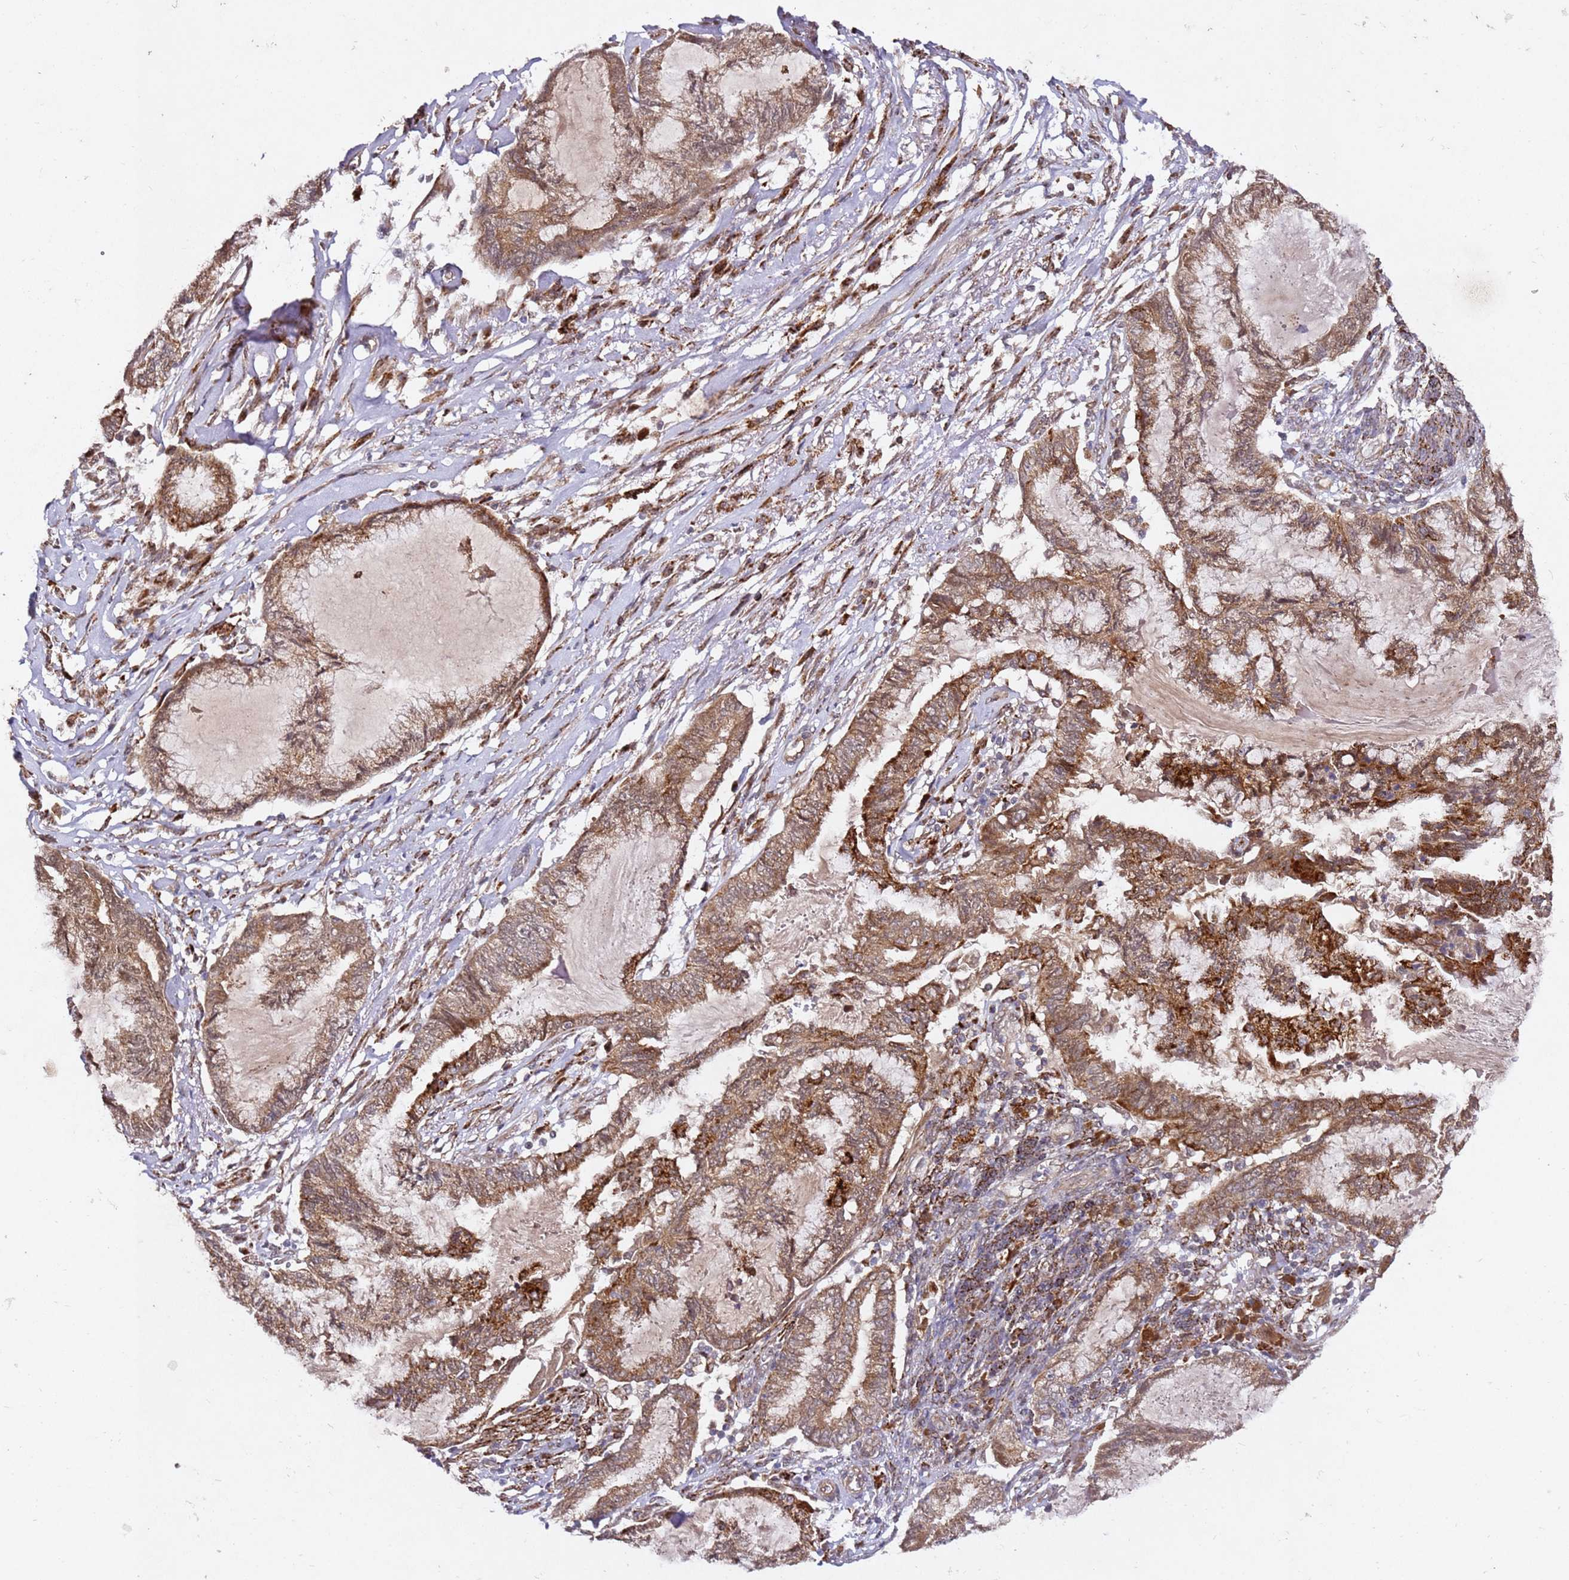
{"staining": {"intensity": "moderate", "quantity": ">75%", "location": "cytoplasmic/membranous"}, "tissue": "endometrial cancer", "cell_type": "Tumor cells", "image_type": "cancer", "snomed": [{"axis": "morphology", "description": "Adenocarcinoma, NOS"}, {"axis": "topography", "description": "Endometrium"}], "caption": "Immunohistochemical staining of human endometrial cancer exhibits moderate cytoplasmic/membranous protein expression in approximately >75% of tumor cells. (brown staining indicates protein expression, while blue staining denotes nuclei).", "gene": "ALG11", "patient": {"sex": "female", "age": 86}}